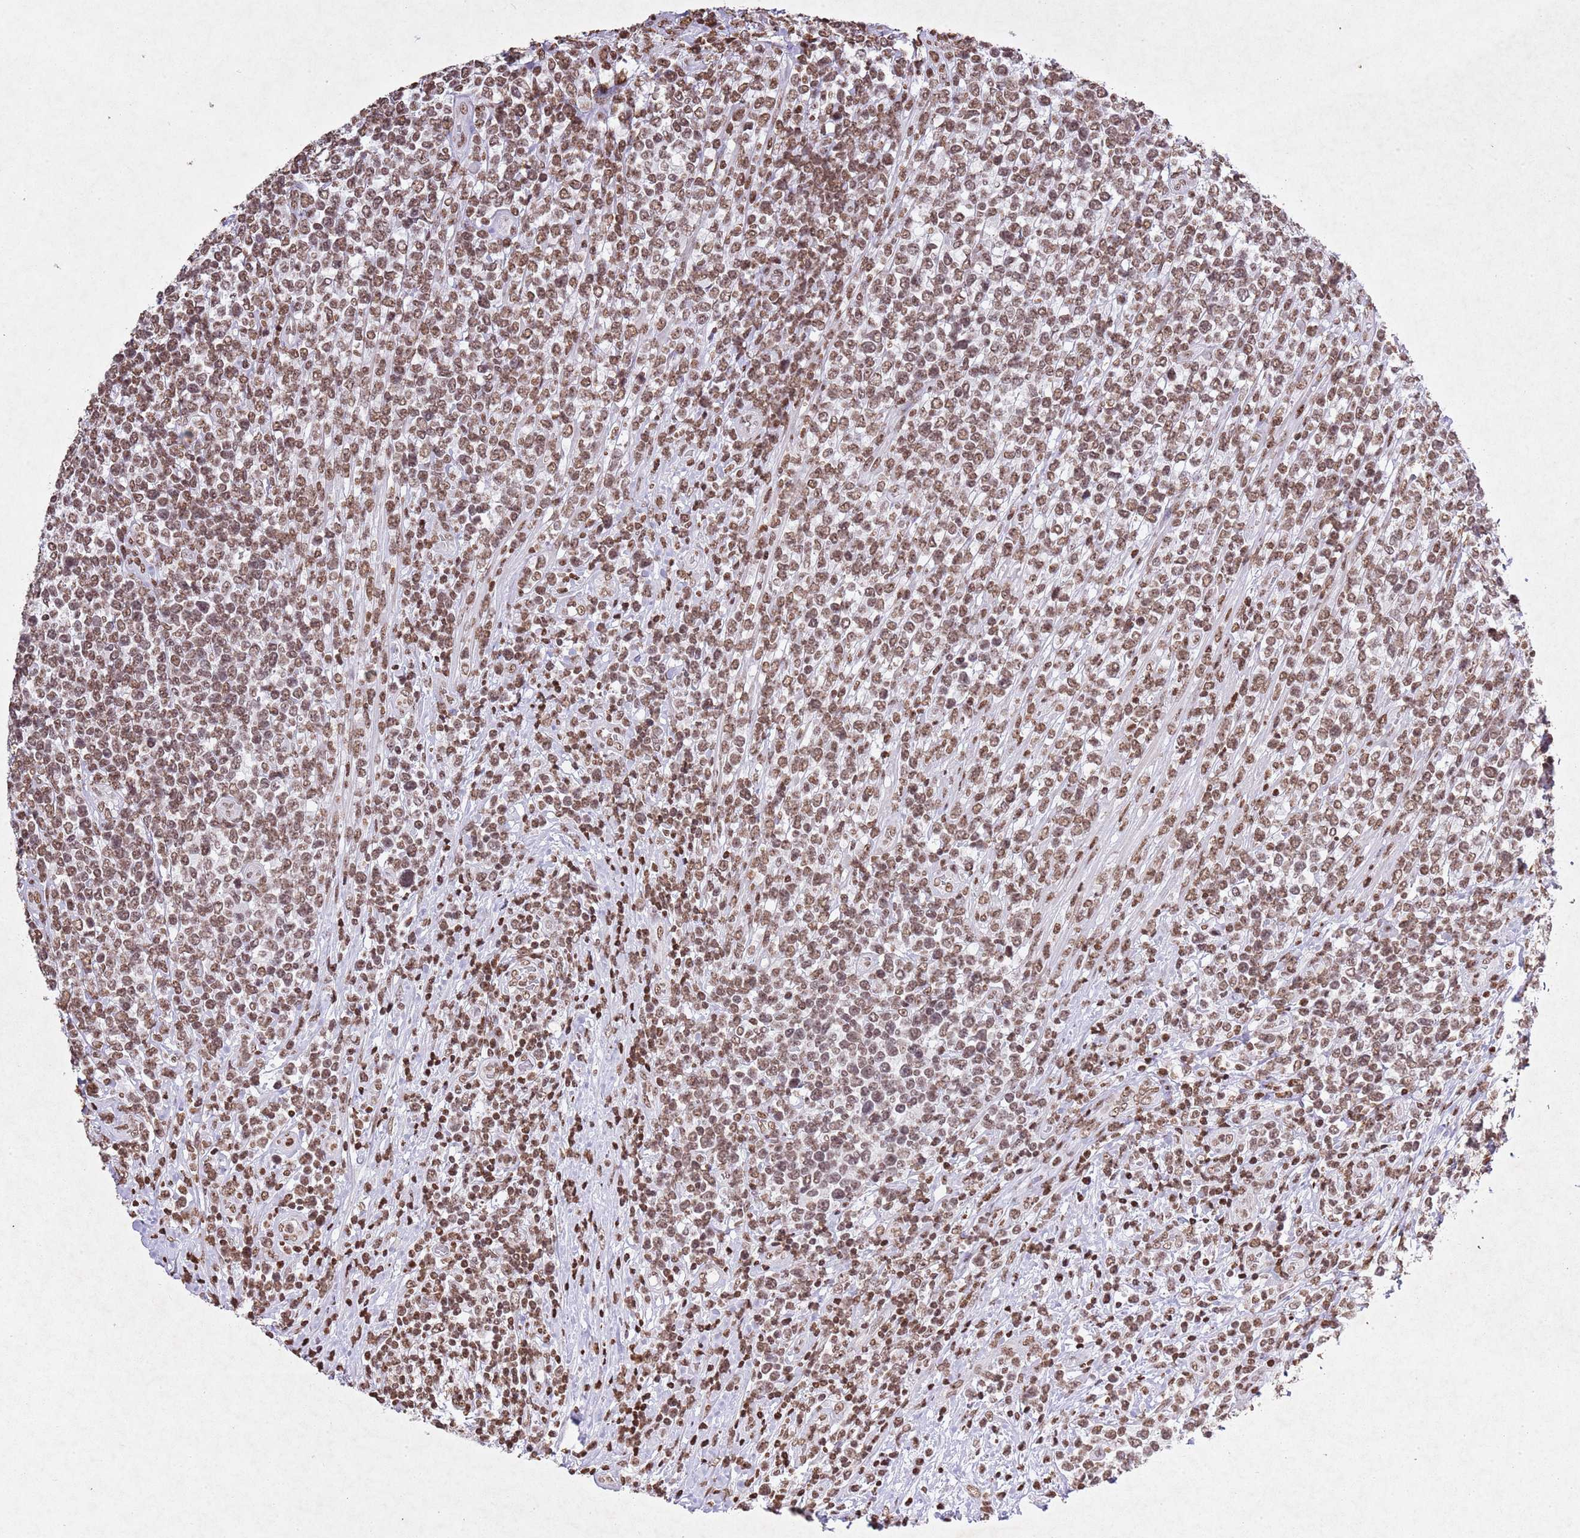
{"staining": {"intensity": "moderate", "quantity": ">75%", "location": "nuclear"}, "tissue": "lymphoma", "cell_type": "Tumor cells", "image_type": "cancer", "snomed": [{"axis": "morphology", "description": "Malignant lymphoma, non-Hodgkin's type, High grade"}, {"axis": "topography", "description": "Soft tissue"}], "caption": "Moderate nuclear expression is present in approximately >75% of tumor cells in lymphoma.", "gene": "BMAL1", "patient": {"sex": "female", "age": 56}}